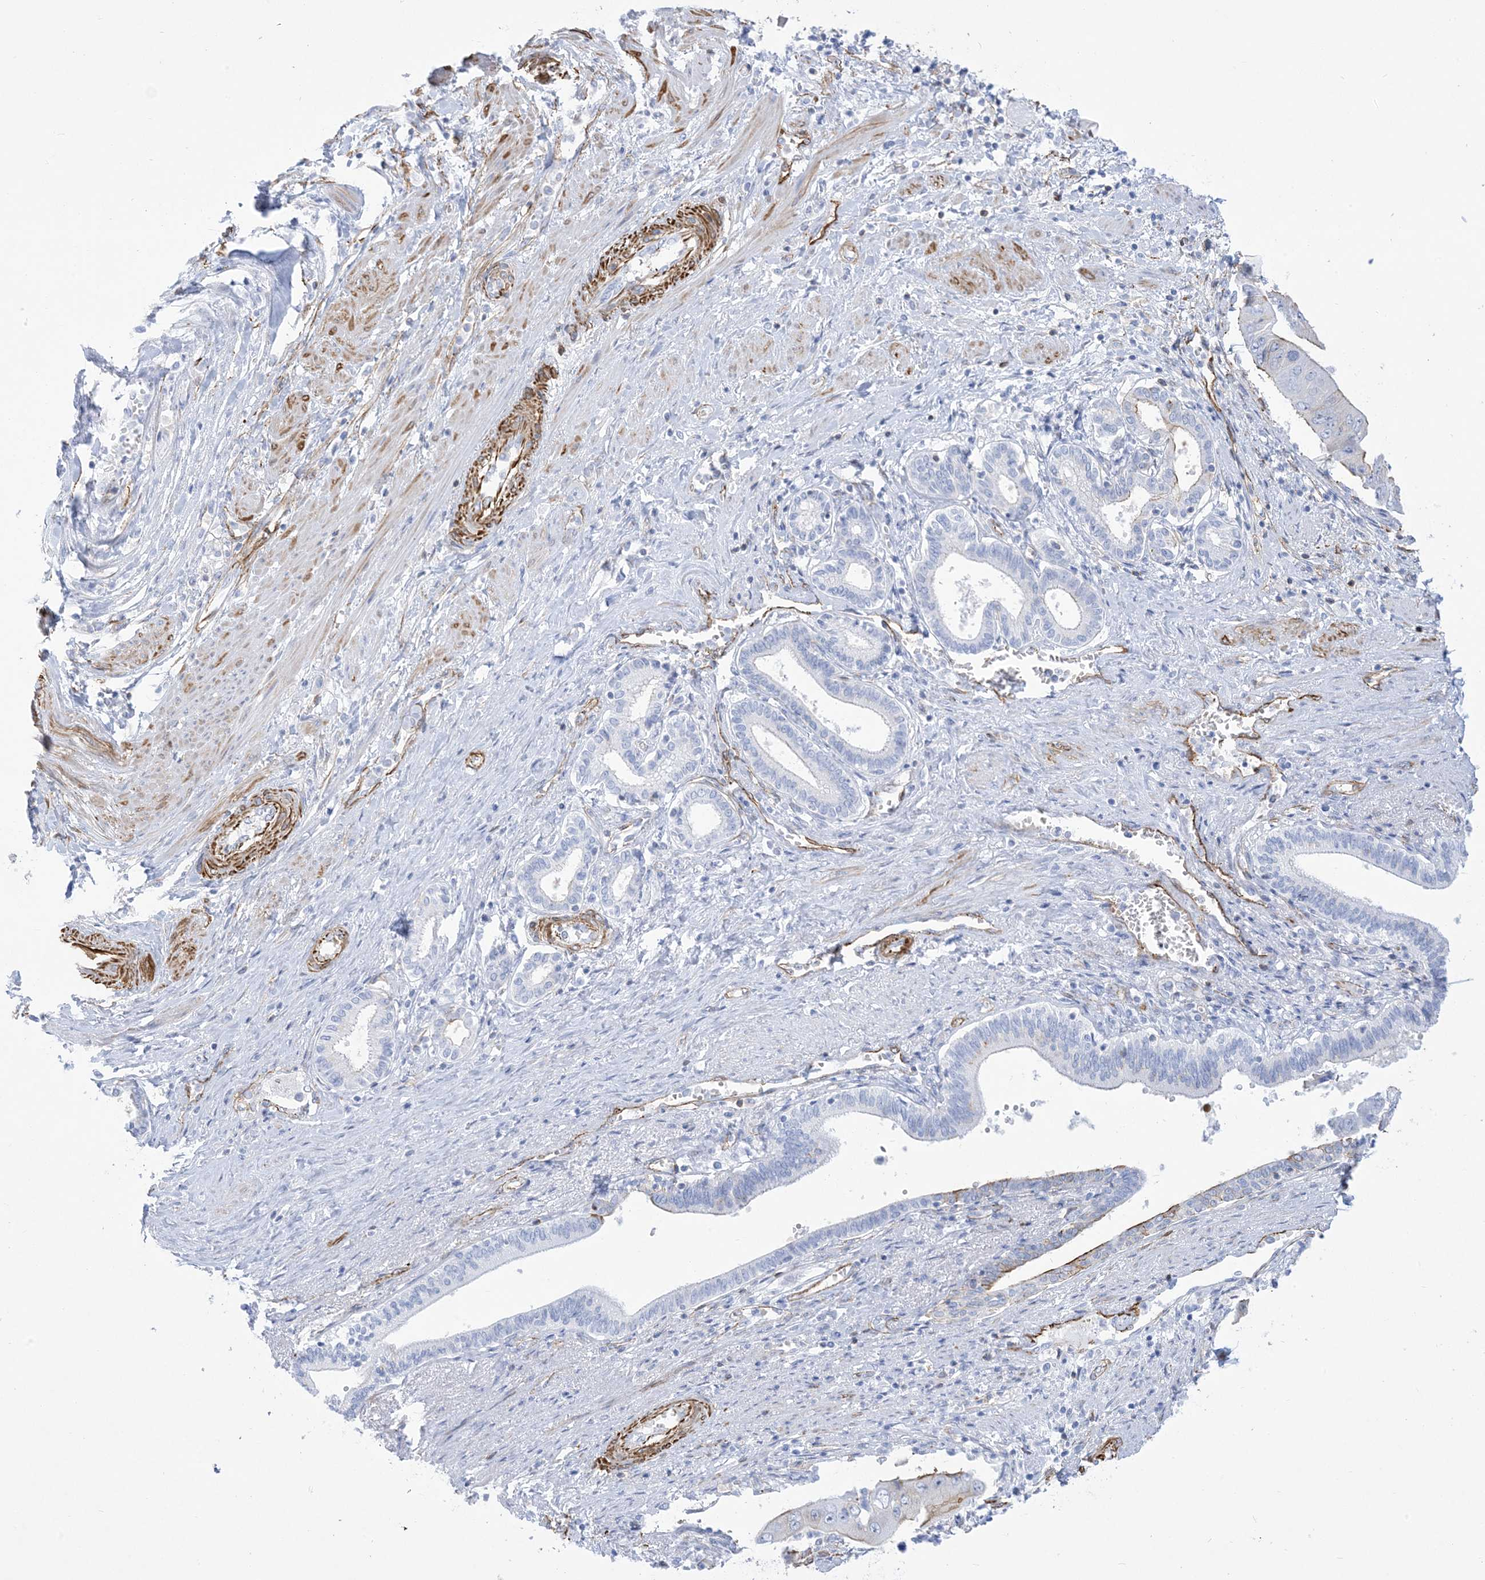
{"staining": {"intensity": "negative", "quantity": "none", "location": "none"}, "tissue": "pancreatic cancer", "cell_type": "Tumor cells", "image_type": "cancer", "snomed": [{"axis": "morphology", "description": "Adenocarcinoma, NOS"}, {"axis": "topography", "description": "Pancreas"}], "caption": "A high-resolution photomicrograph shows immunohistochemistry (IHC) staining of pancreatic cancer (adenocarcinoma), which demonstrates no significant staining in tumor cells. The staining is performed using DAB (3,3'-diaminobenzidine) brown chromogen with nuclei counter-stained in using hematoxylin.", "gene": "B3GNT7", "patient": {"sex": "female", "age": 77}}